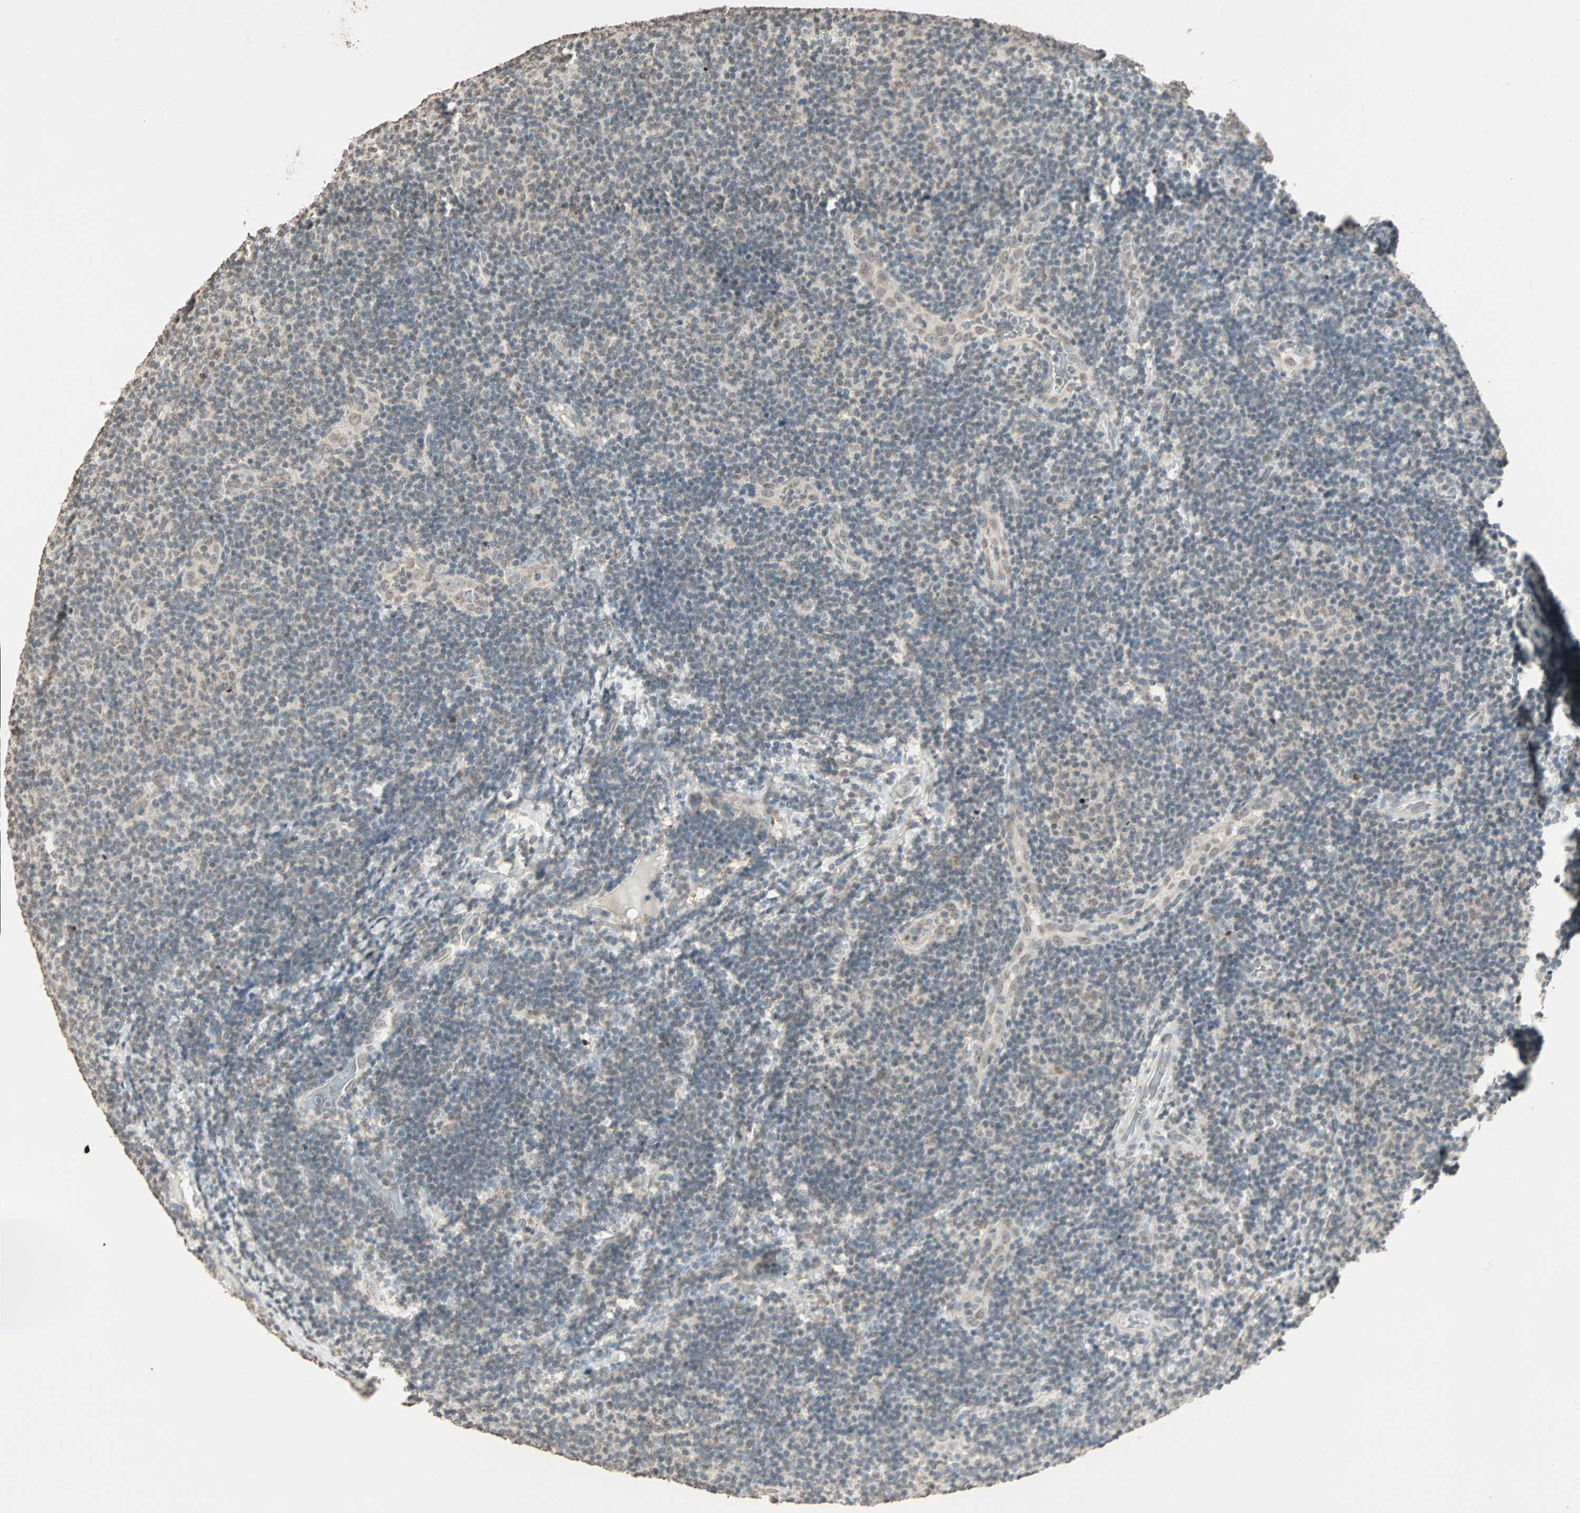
{"staining": {"intensity": "weak", "quantity": "25%-75%", "location": "cytoplasmic/membranous,nuclear"}, "tissue": "lymphoma", "cell_type": "Tumor cells", "image_type": "cancer", "snomed": [{"axis": "morphology", "description": "Malignant lymphoma, non-Hodgkin's type, Low grade"}, {"axis": "topography", "description": "Lymph node"}], "caption": "Tumor cells show low levels of weak cytoplasmic/membranous and nuclear staining in approximately 25%-75% of cells in human malignant lymphoma, non-Hodgkin's type (low-grade).", "gene": "PRELID1", "patient": {"sex": "male", "age": 83}}